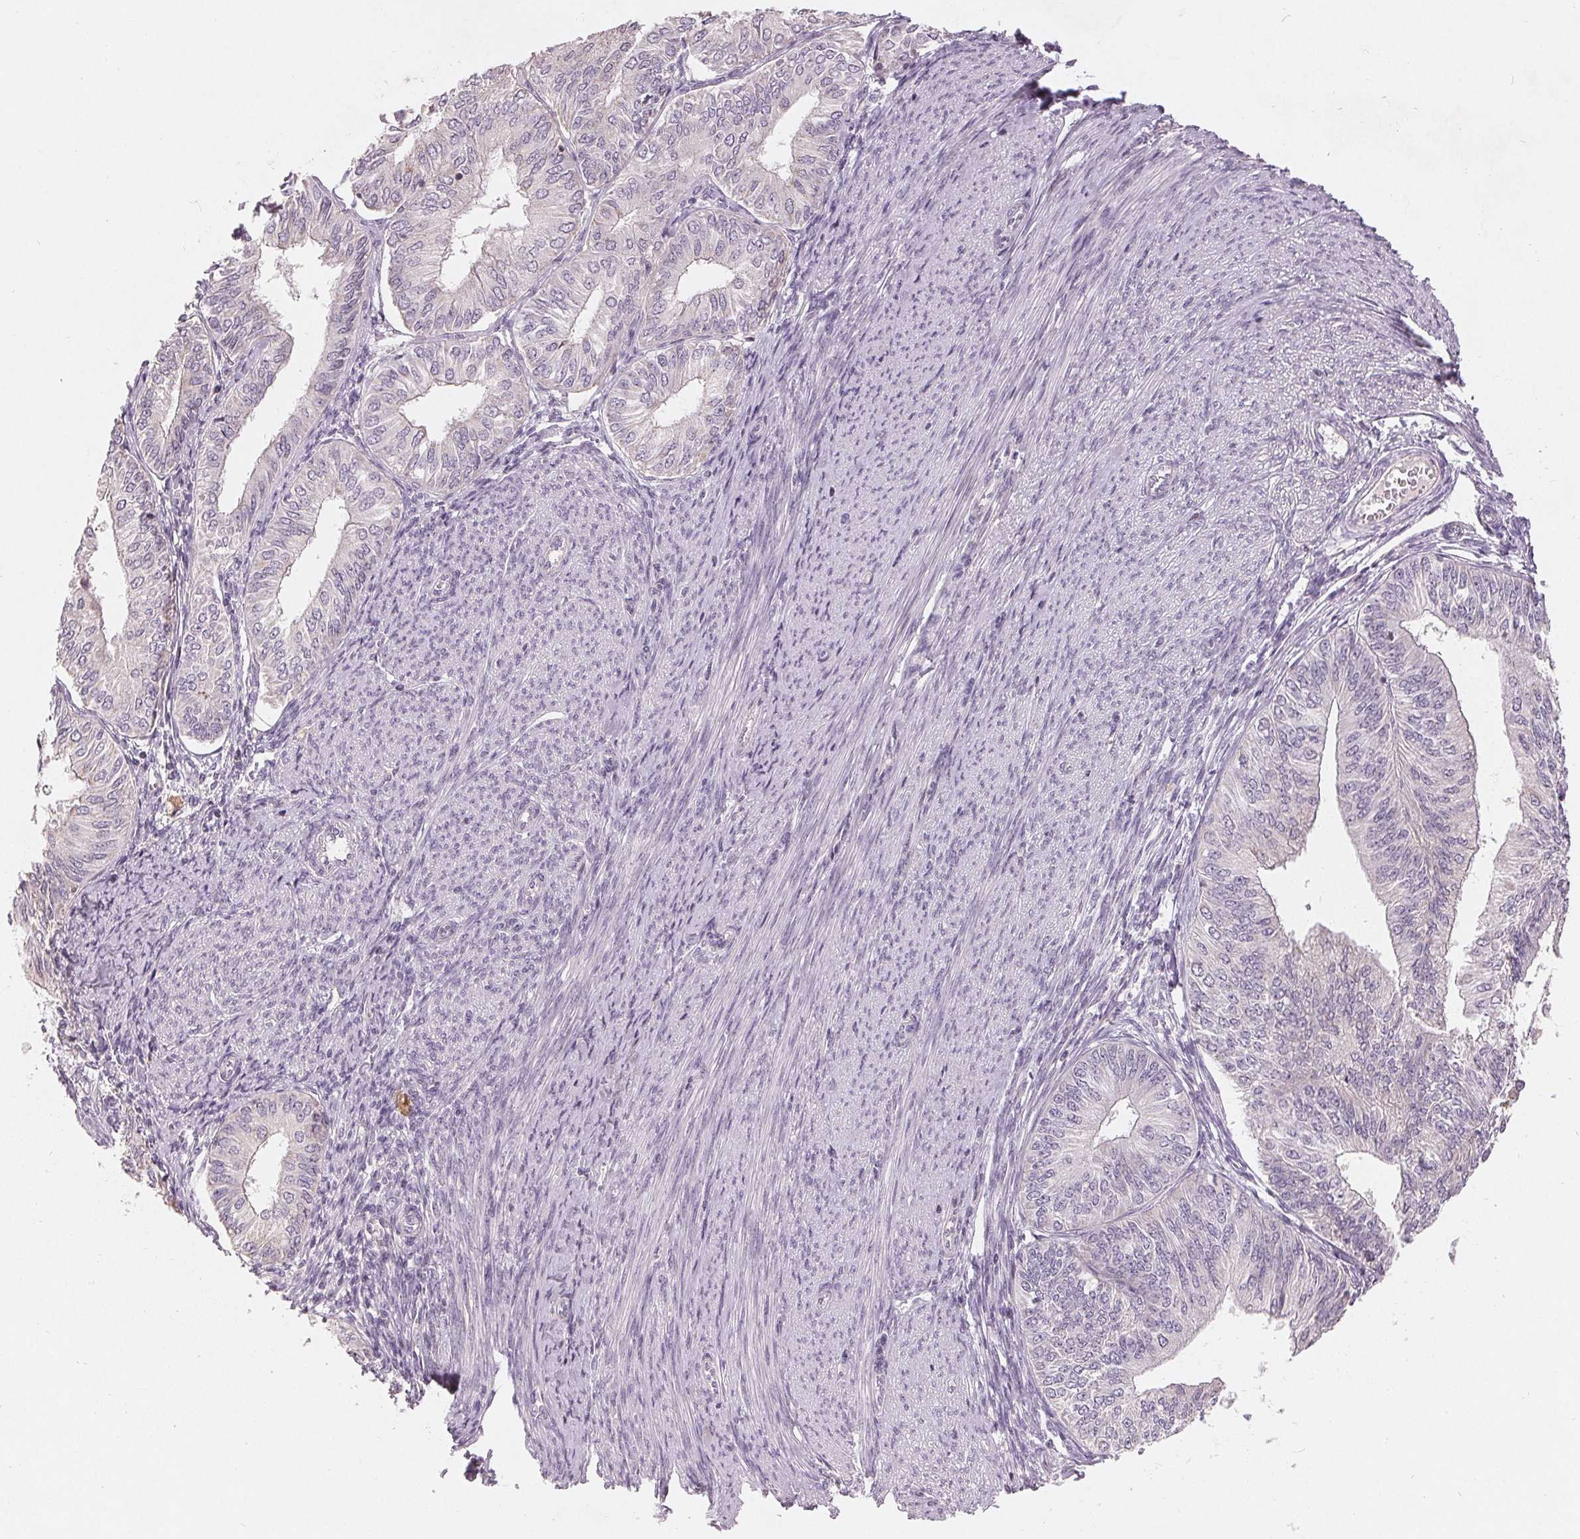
{"staining": {"intensity": "negative", "quantity": "none", "location": "none"}, "tissue": "endometrial cancer", "cell_type": "Tumor cells", "image_type": "cancer", "snomed": [{"axis": "morphology", "description": "Adenocarcinoma, NOS"}, {"axis": "topography", "description": "Endometrium"}], "caption": "Endometrial cancer (adenocarcinoma) stained for a protein using IHC demonstrates no staining tumor cells.", "gene": "TRIM60", "patient": {"sex": "female", "age": 58}}